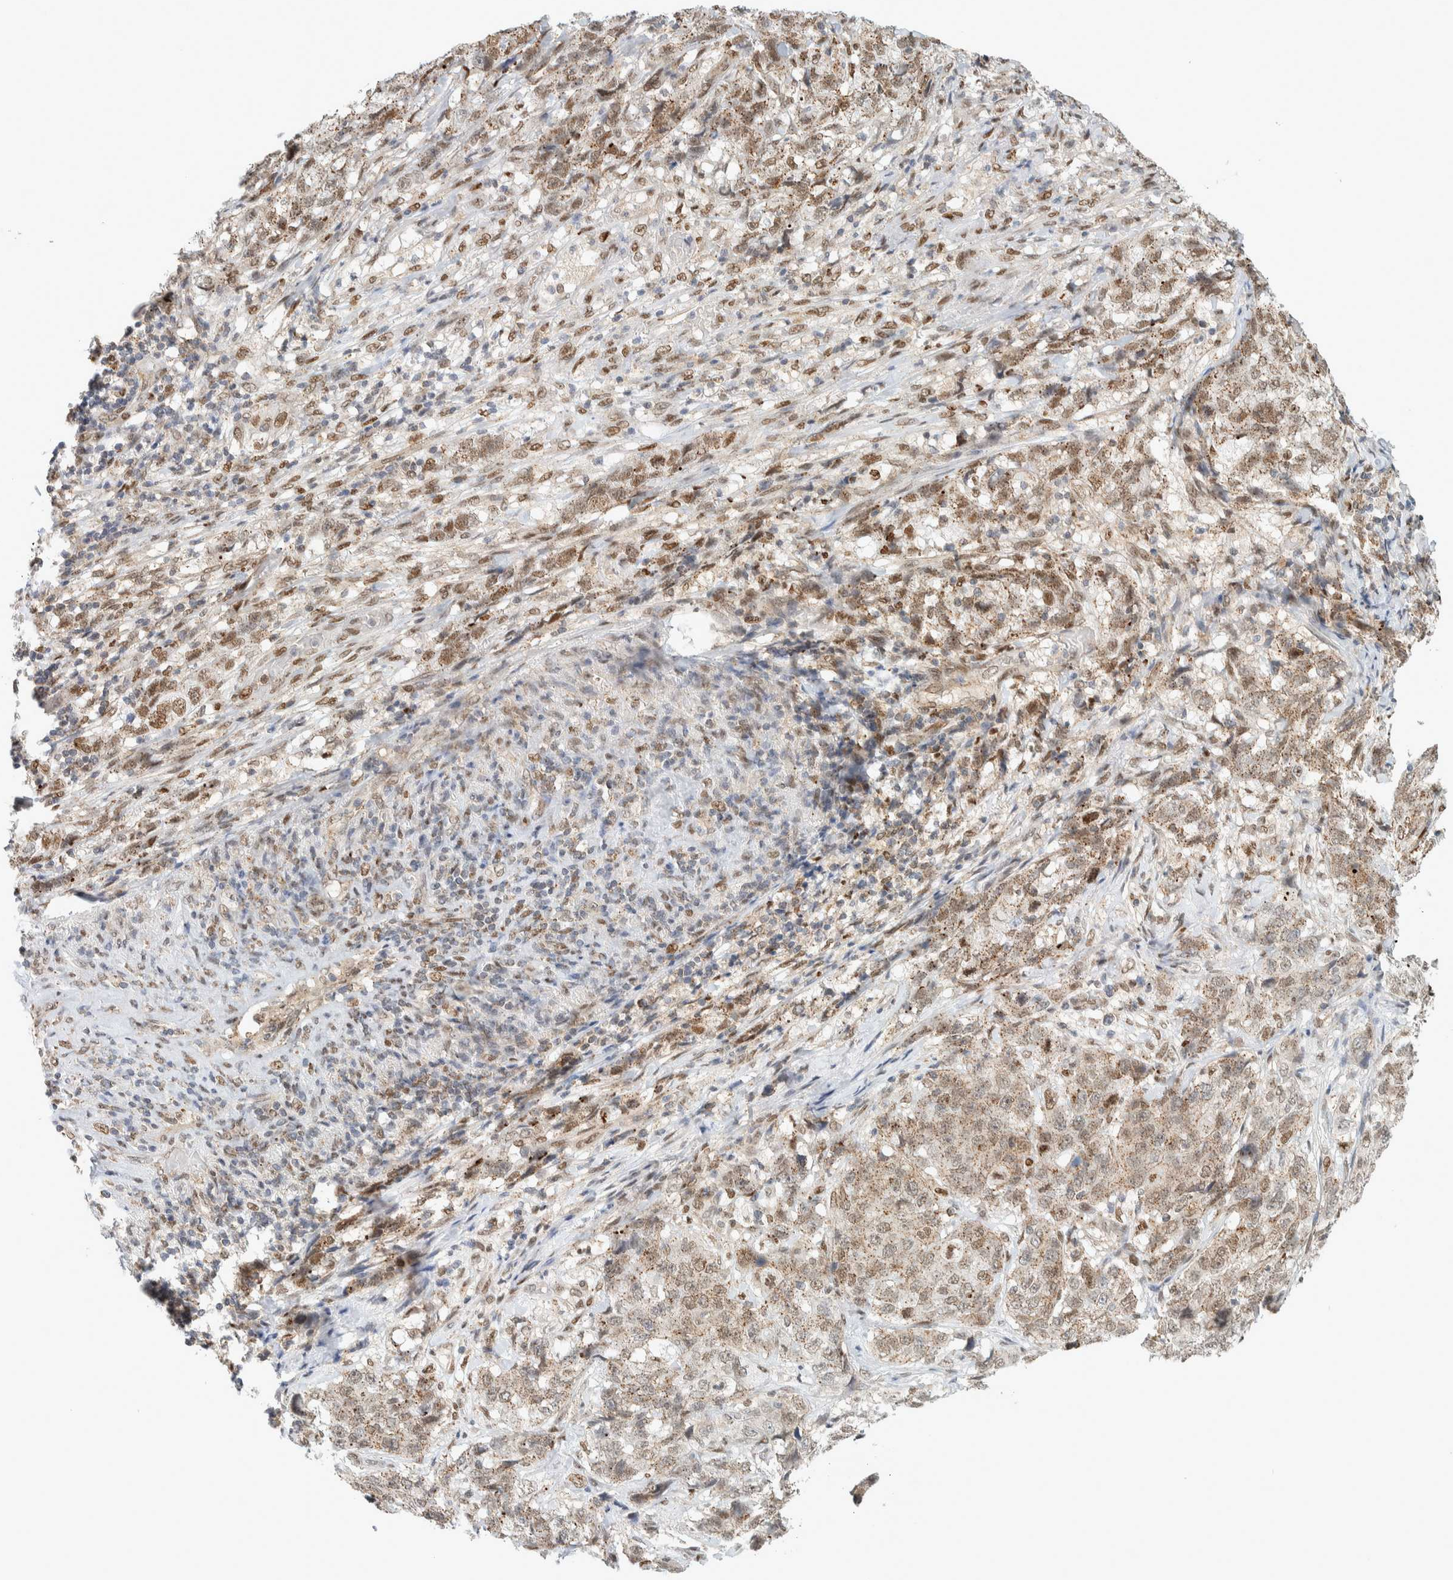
{"staining": {"intensity": "weak", "quantity": ">75%", "location": "cytoplasmic/membranous,nuclear"}, "tissue": "stomach cancer", "cell_type": "Tumor cells", "image_type": "cancer", "snomed": [{"axis": "morphology", "description": "Adenocarcinoma, NOS"}, {"axis": "topography", "description": "Stomach"}], "caption": "Immunohistochemistry (IHC) photomicrograph of neoplastic tissue: stomach cancer stained using immunohistochemistry (IHC) reveals low levels of weak protein expression localized specifically in the cytoplasmic/membranous and nuclear of tumor cells, appearing as a cytoplasmic/membranous and nuclear brown color.", "gene": "TFE3", "patient": {"sex": "male", "age": 48}}